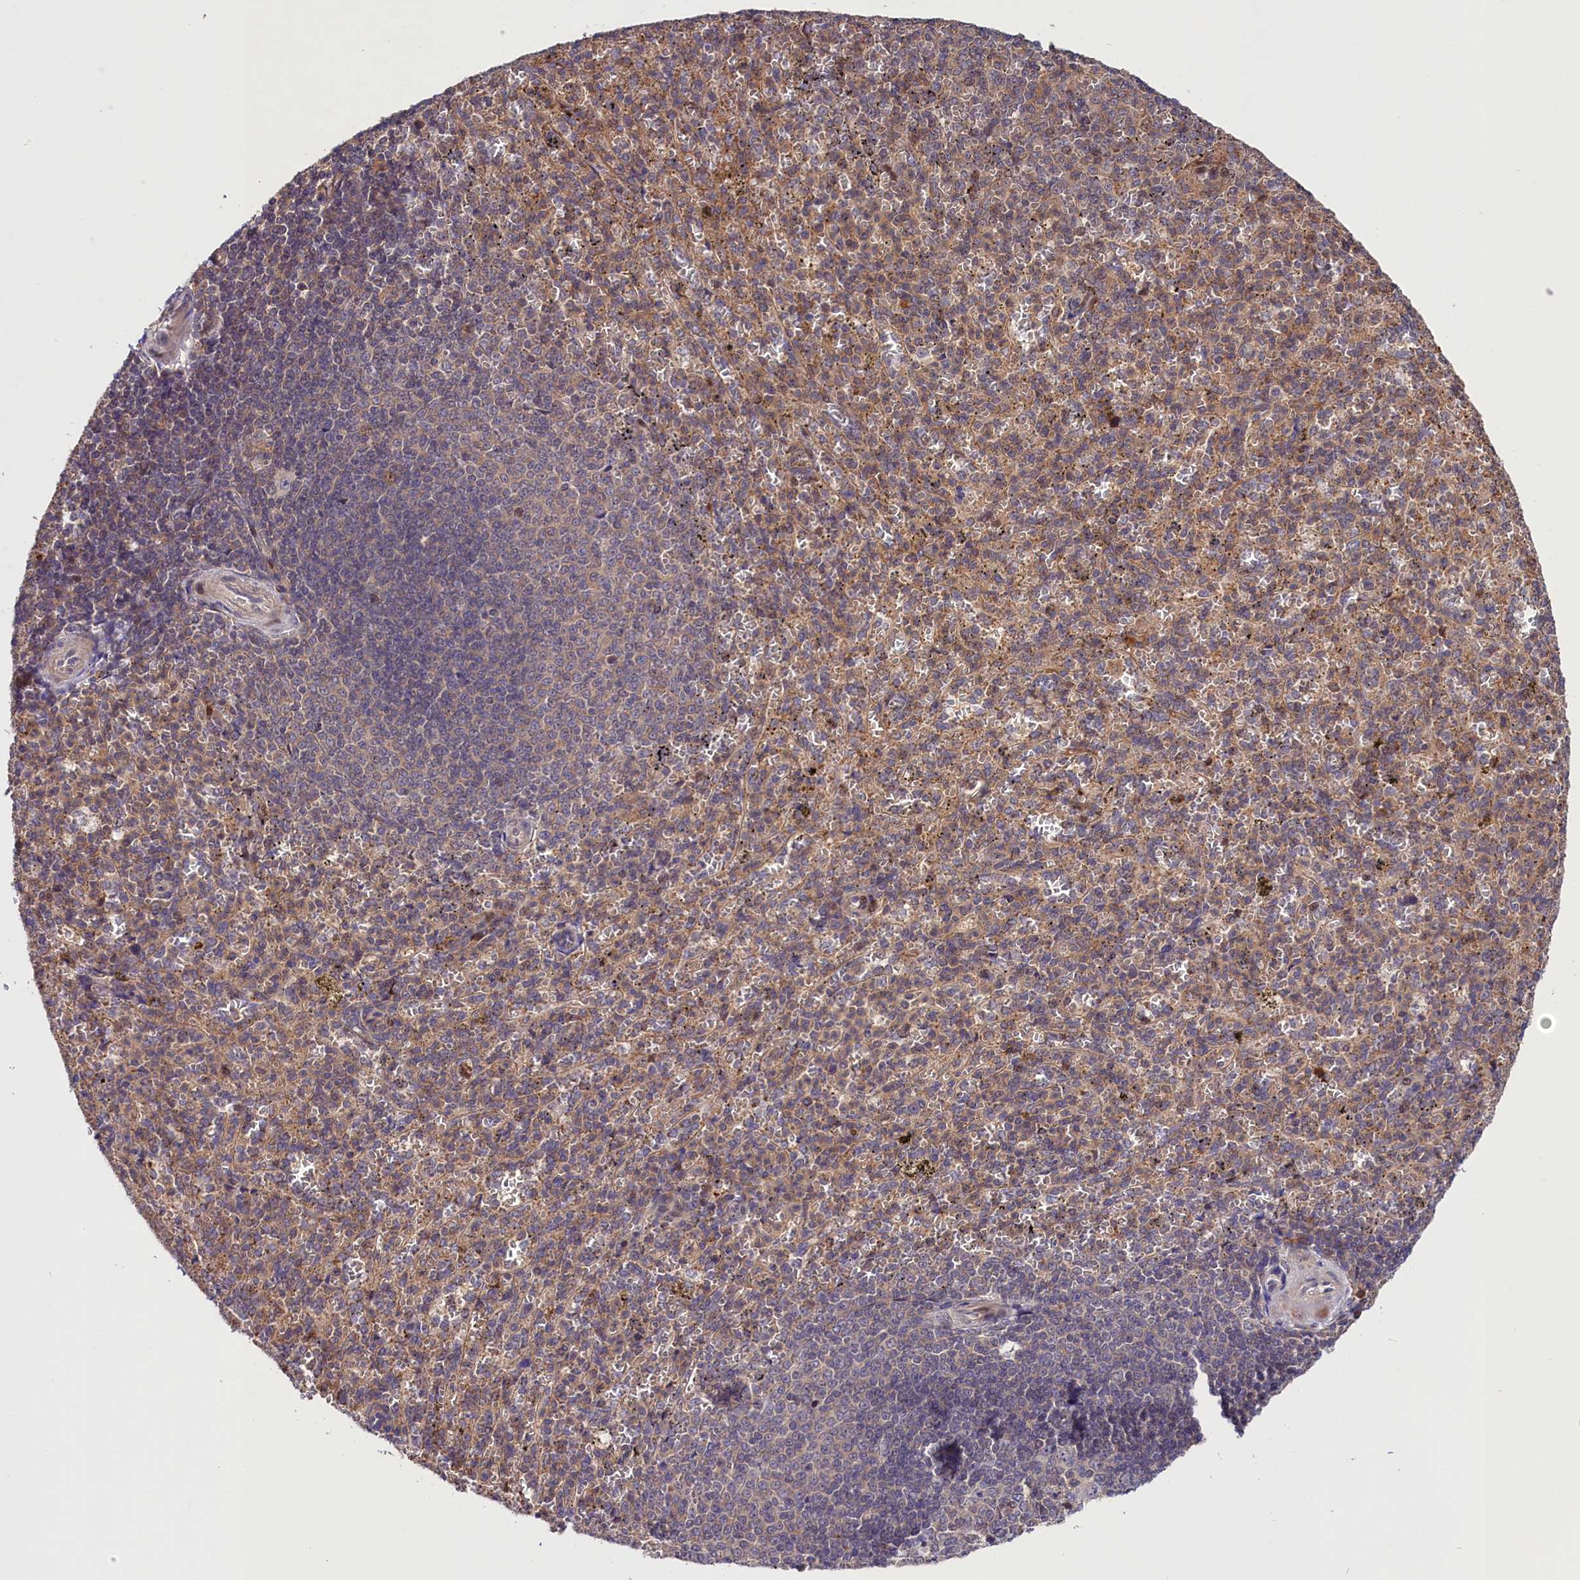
{"staining": {"intensity": "negative", "quantity": "none", "location": "none"}, "tissue": "spleen", "cell_type": "Cells in red pulp", "image_type": "normal", "snomed": [{"axis": "morphology", "description": "Normal tissue, NOS"}, {"axis": "topography", "description": "Spleen"}], "caption": "Normal spleen was stained to show a protein in brown. There is no significant expression in cells in red pulp.", "gene": "CACNA1H", "patient": {"sex": "female", "age": 21}}